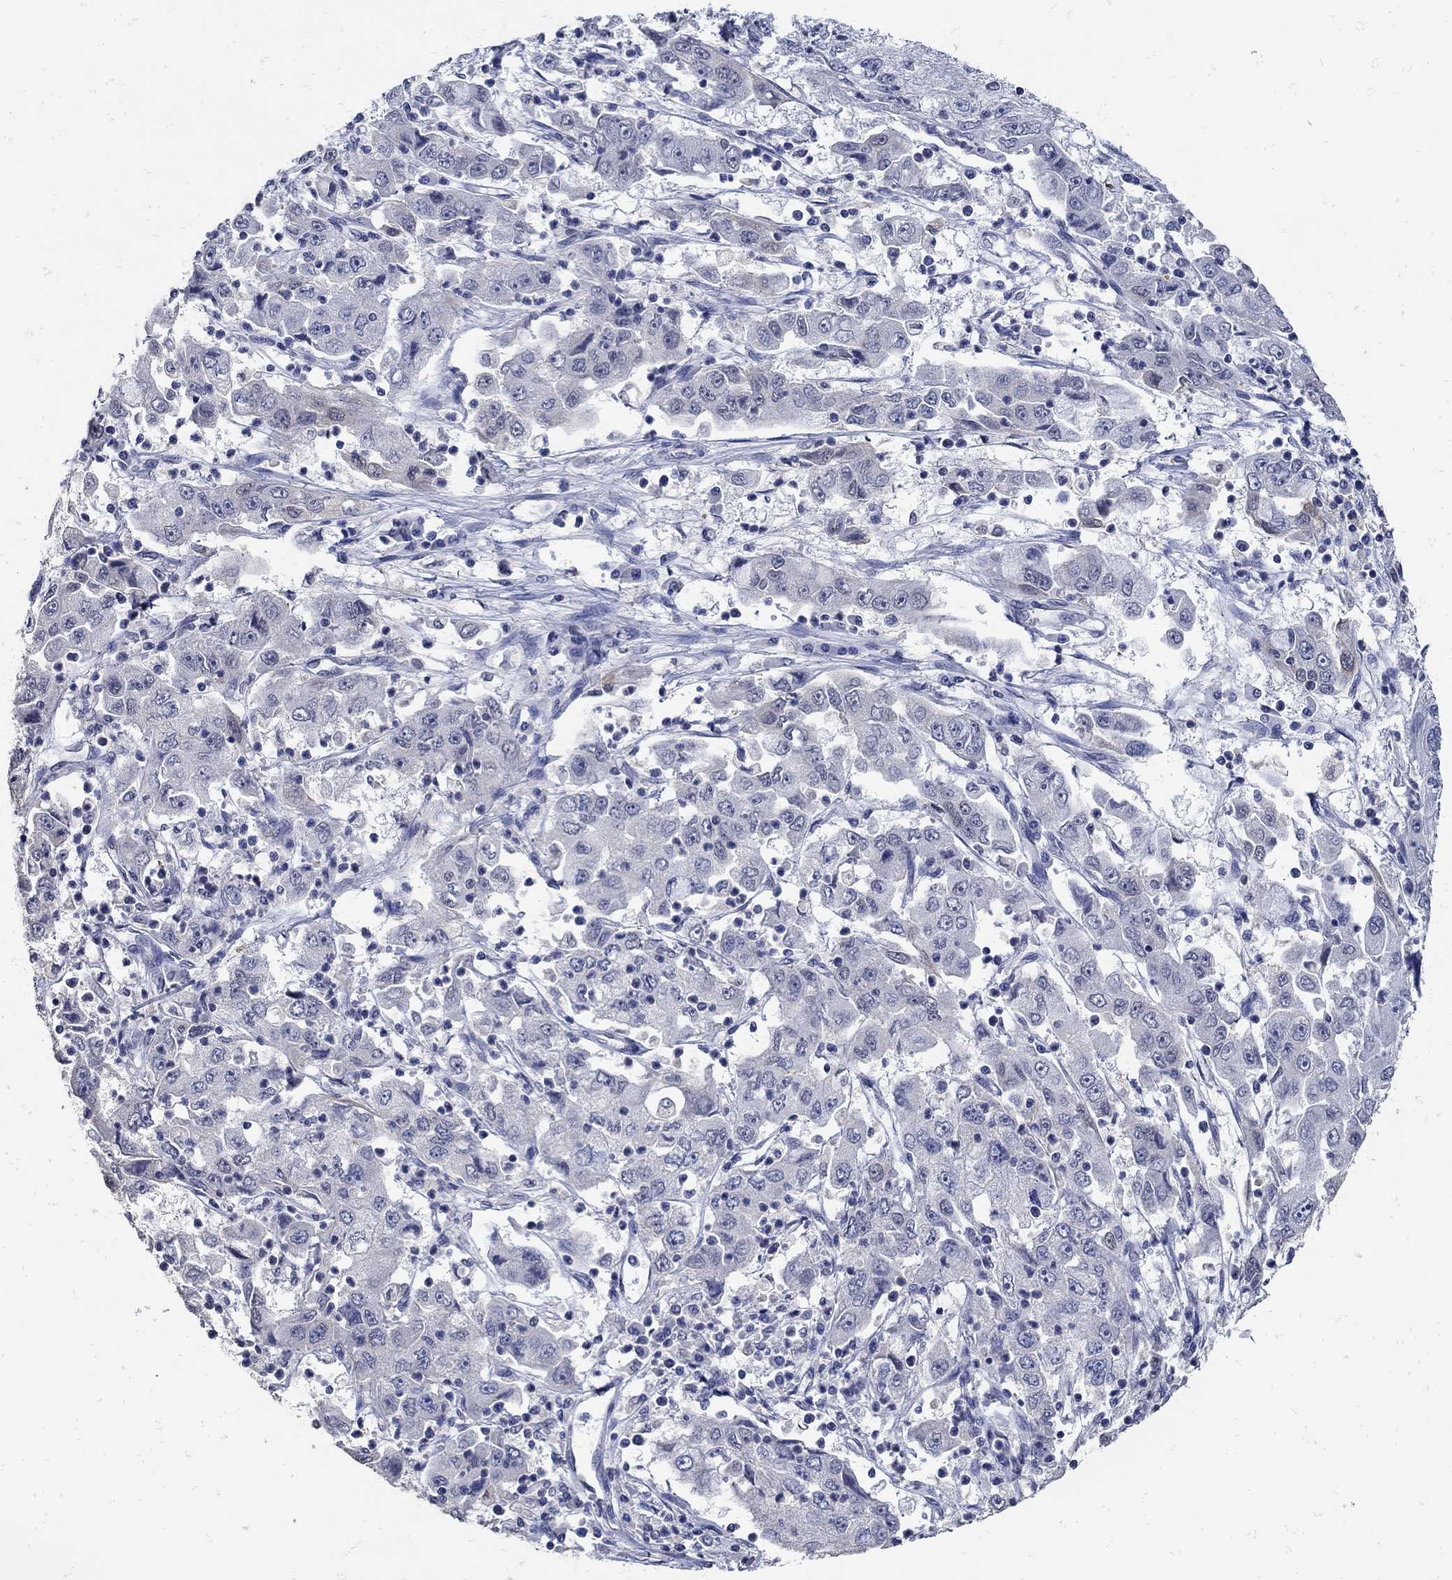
{"staining": {"intensity": "negative", "quantity": "none", "location": "none"}, "tissue": "cervical cancer", "cell_type": "Tumor cells", "image_type": "cancer", "snomed": [{"axis": "morphology", "description": "Squamous cell carcinoma, NOS"}, {"axis": "topography", "description": "Cervix"}], "caption": "A high-resolution image shows IHC staining of cervical cancer, which displays no significant positivity in tumor cells.", "gene": "KCNN3", "patient": {"sex": "female", "age": 36}}